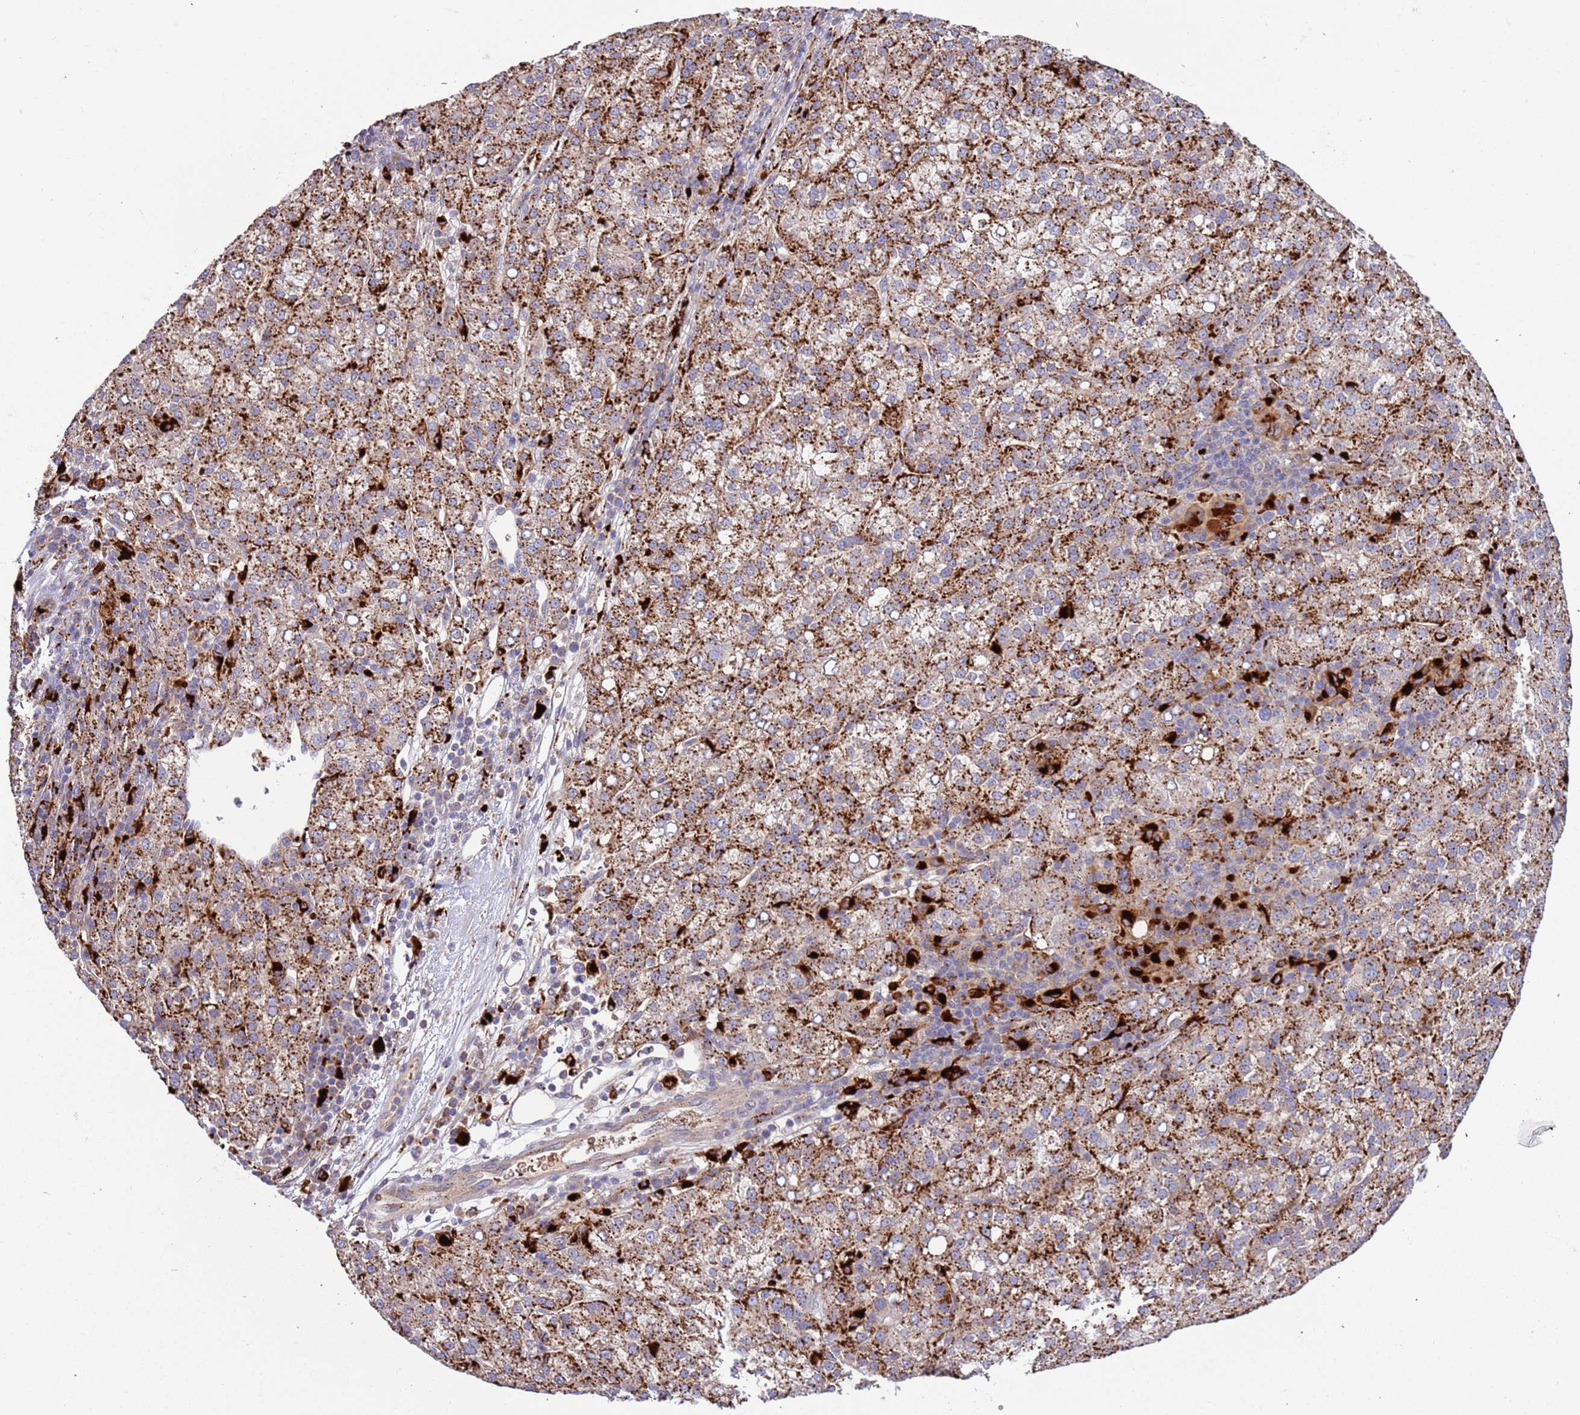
{"staining": {"intensity": "strong", "quantity": ">75%", "location": "cytoplasmic/membranous"}, "tissue": "liver cancer", "cell_type": "Tumor cells", "image_type": "cancer", "snomed": [{"axis": "morphology", "description": "Carcinoma, Hepatocellular, NOS"}, {"axis": "topography", "description": "Liver"}], "caption": "Human hepatocellular carcinoma (liver) stained for a protein (brown) demonstrates strong cytoplasmic/membranous positive positivity in approximately >75% of tumor cells.", "gene": "VPS36", "patient": {"sex": "female", "age": 58}}